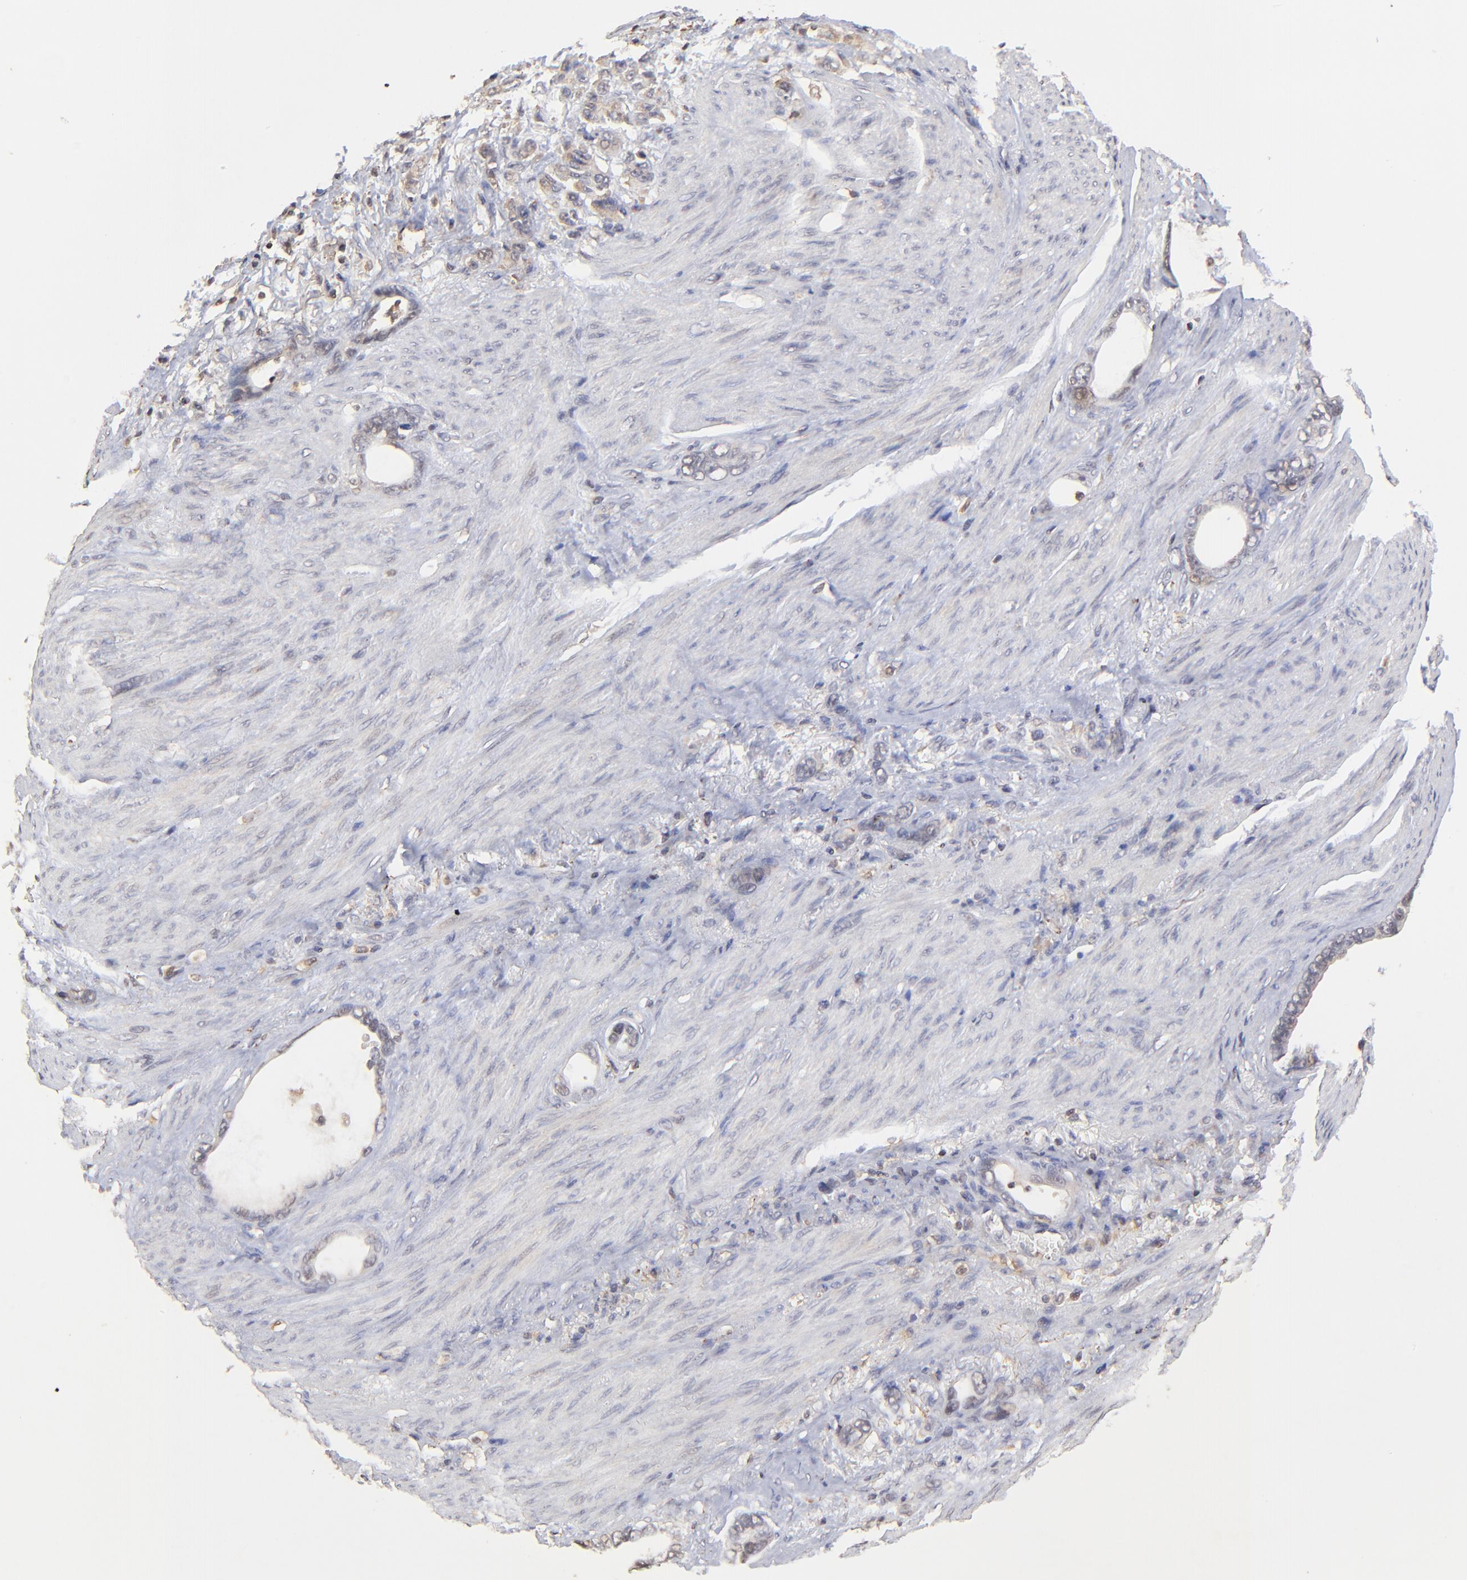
{"staining": {"intensity": "weak", "quantity": "25%-75%", "location": "cytoplasmic/membranous"}, "tissue": "stomach cancer", "cell_type": "Tumor cells", "image_type": "cancer", "snomed": [{"axis": "morphology", "description": "Adenocarcinoma, NOS"}, {"axis": "topography", "description": "Stomach"}], "caption": "Immunohistochemical staining of human stomach cancer displays low levels of weak cytoplasmic/membranous protein positivity in about 25%-75% of tumor cells.", "gene": "STON2", "patient": {"sex": "male", "age": 78}}